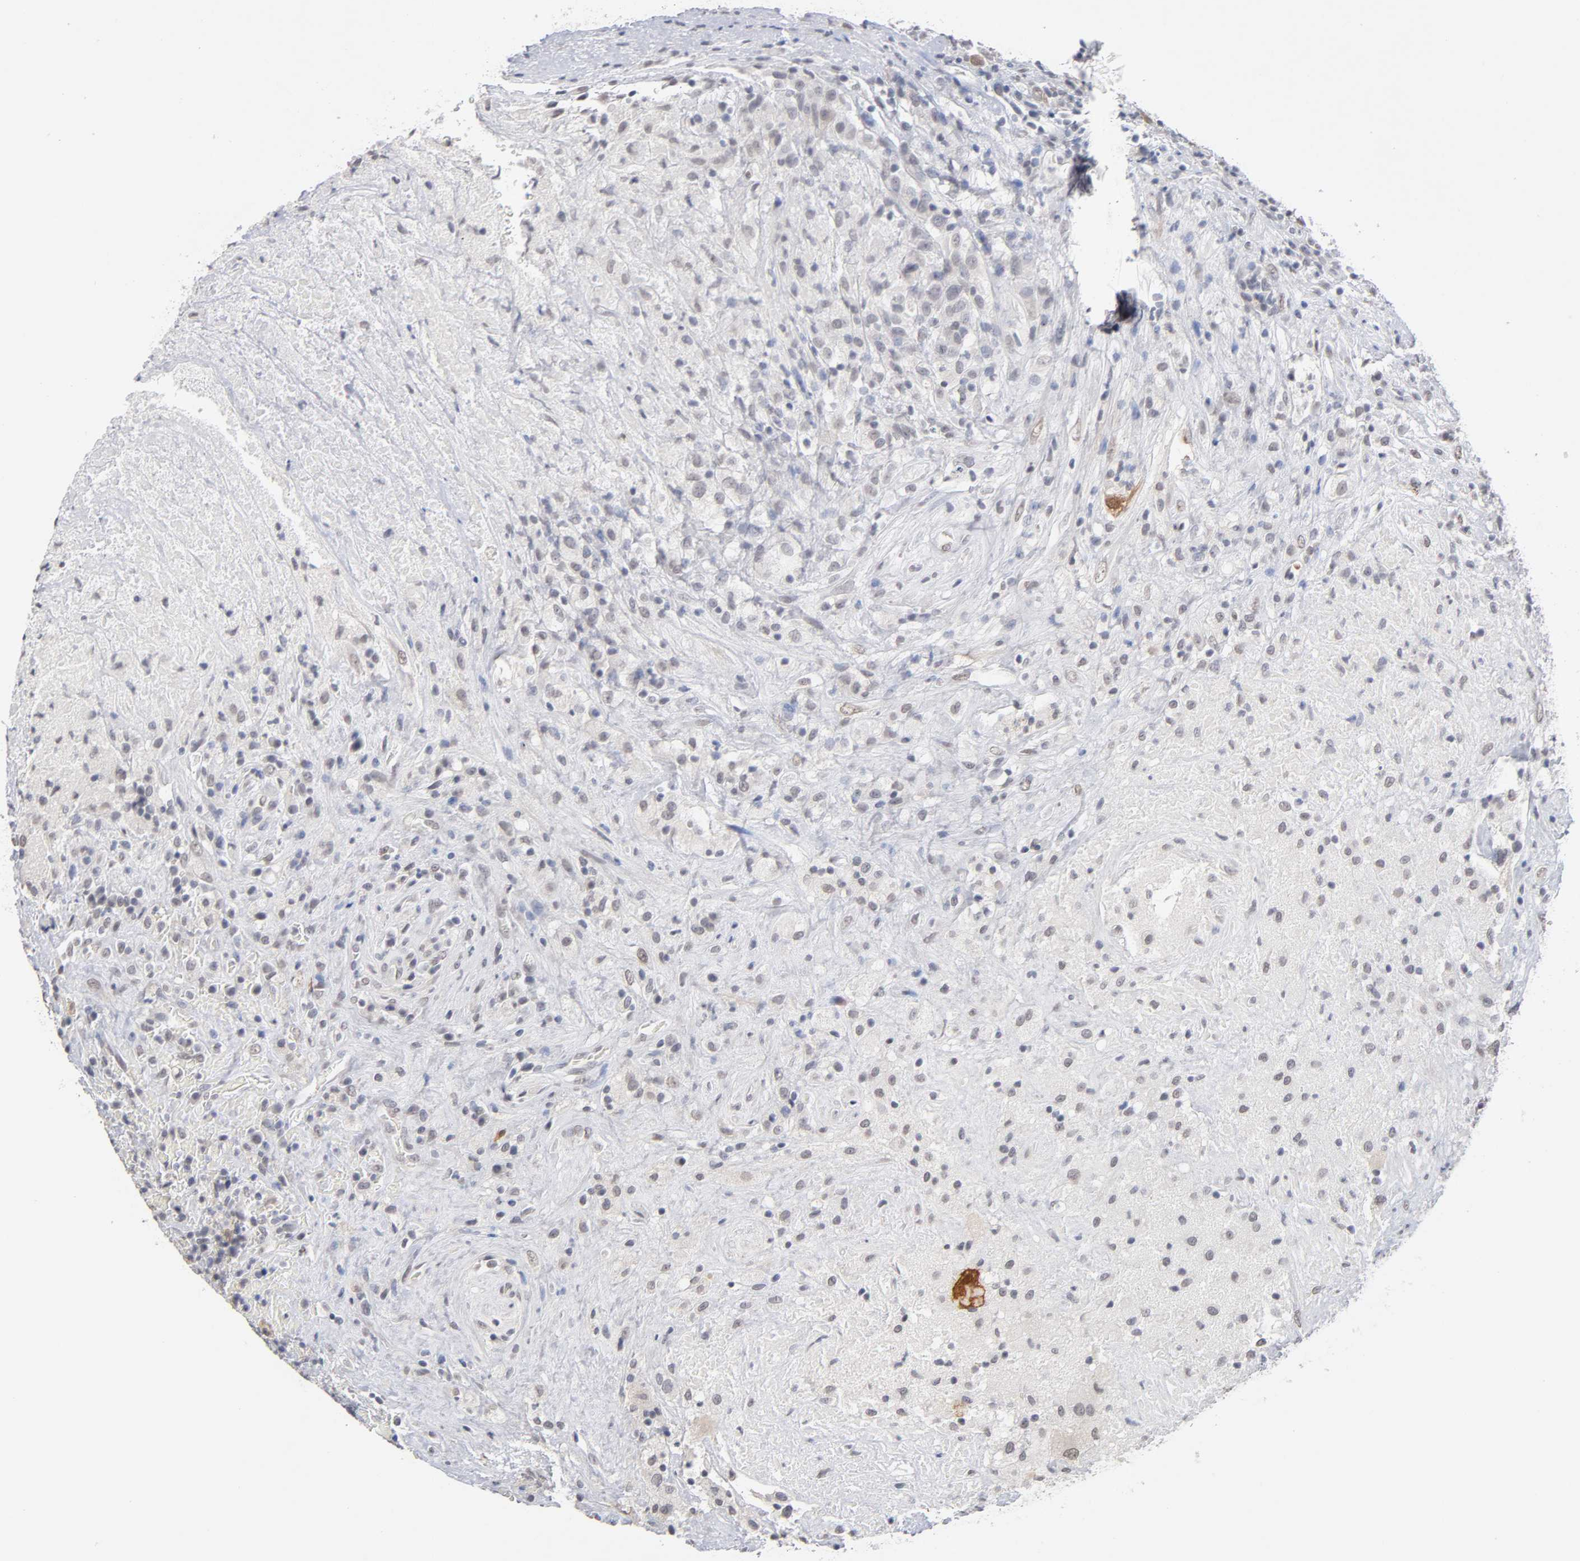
{"staining": {"intensity": "moderate", "quantity": "25%-75%", "location": "cytoplasmic/membranous,nuclear"}, "tissue": "testis cancer", "cell_type": "Tumor cells", "image_type": "cancer", "snomed": [{"axis": "morphology", "description": "Necrosis, NOS"}, {"axis": "morphology", "description": "Carcinoma, Embryonal, NOS"}, {"axis": "topography", "description": "Testis"}], "caption": "Immunohistochemical staining of testis cancer (embryonal carcinoma) displays medium levels of moderate cytoplasmic/membranous and nuclear positivity in about 25%-75% of tumor cells.", "gene": "CRABP2", "patient": {"sex": "male", "age": 19}}